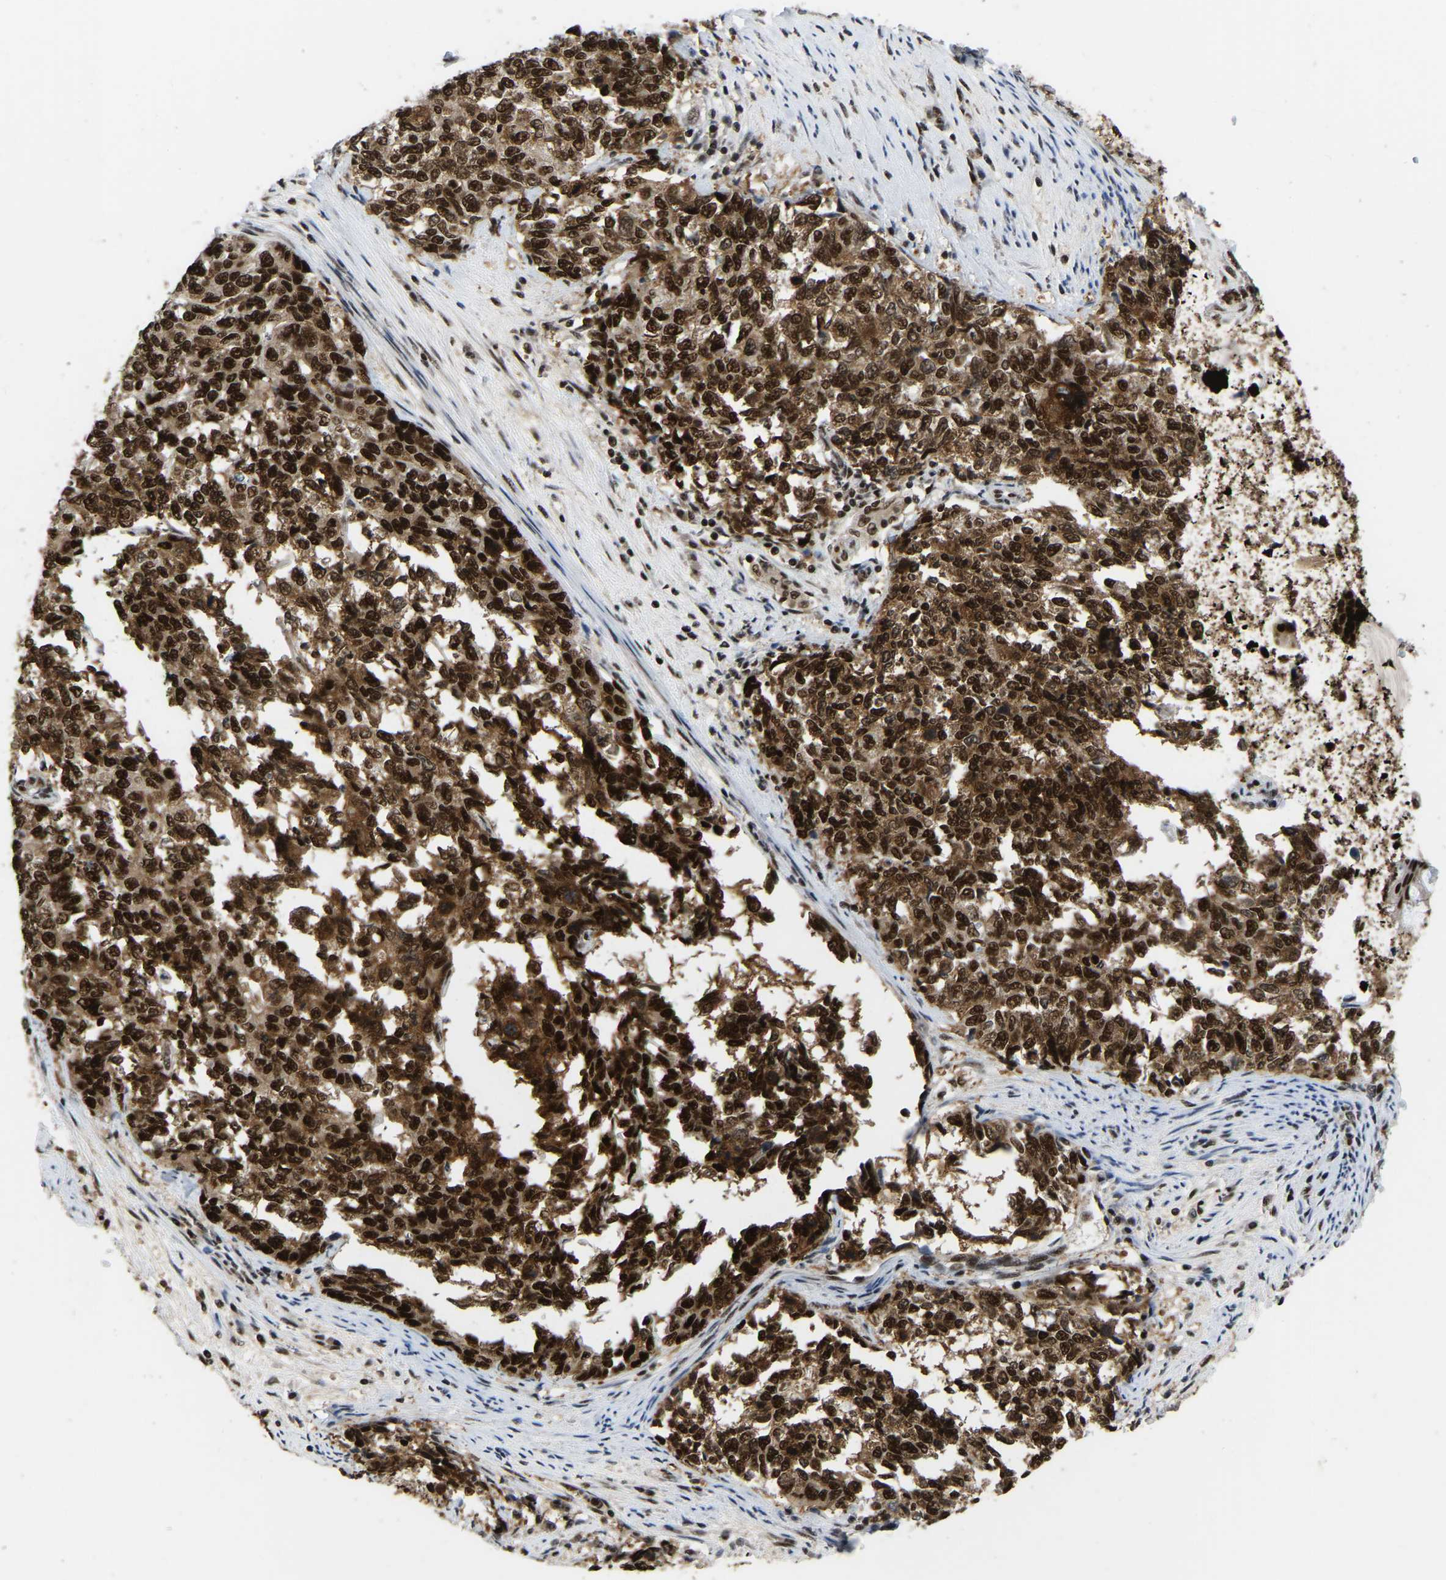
{"staining": {"intensity": "strong", "quantity": ">75%", "location": "cytoplasmic/membranous,nuclear"}, "tissue": "cervical cancer", "cell_type": "Tumor cells", "image_type": "cancer", "snomed": [{"axis": "morphology", "description": "Squamous cell carcinoma, NOS"}, {"axis": "topography", "description": "Cervix"}], "caption": "IHC of cervical cancer (squamous cell carcinoma) displays high levels of strong cytoplasmic/membranous and nuclear expression in approximately >75% of tumor cells. (Brightfield microscopy of DAB IHC at high magnification).", "gene": "TBL1XR1", "patient": {"sex": "female", "age": 63}}